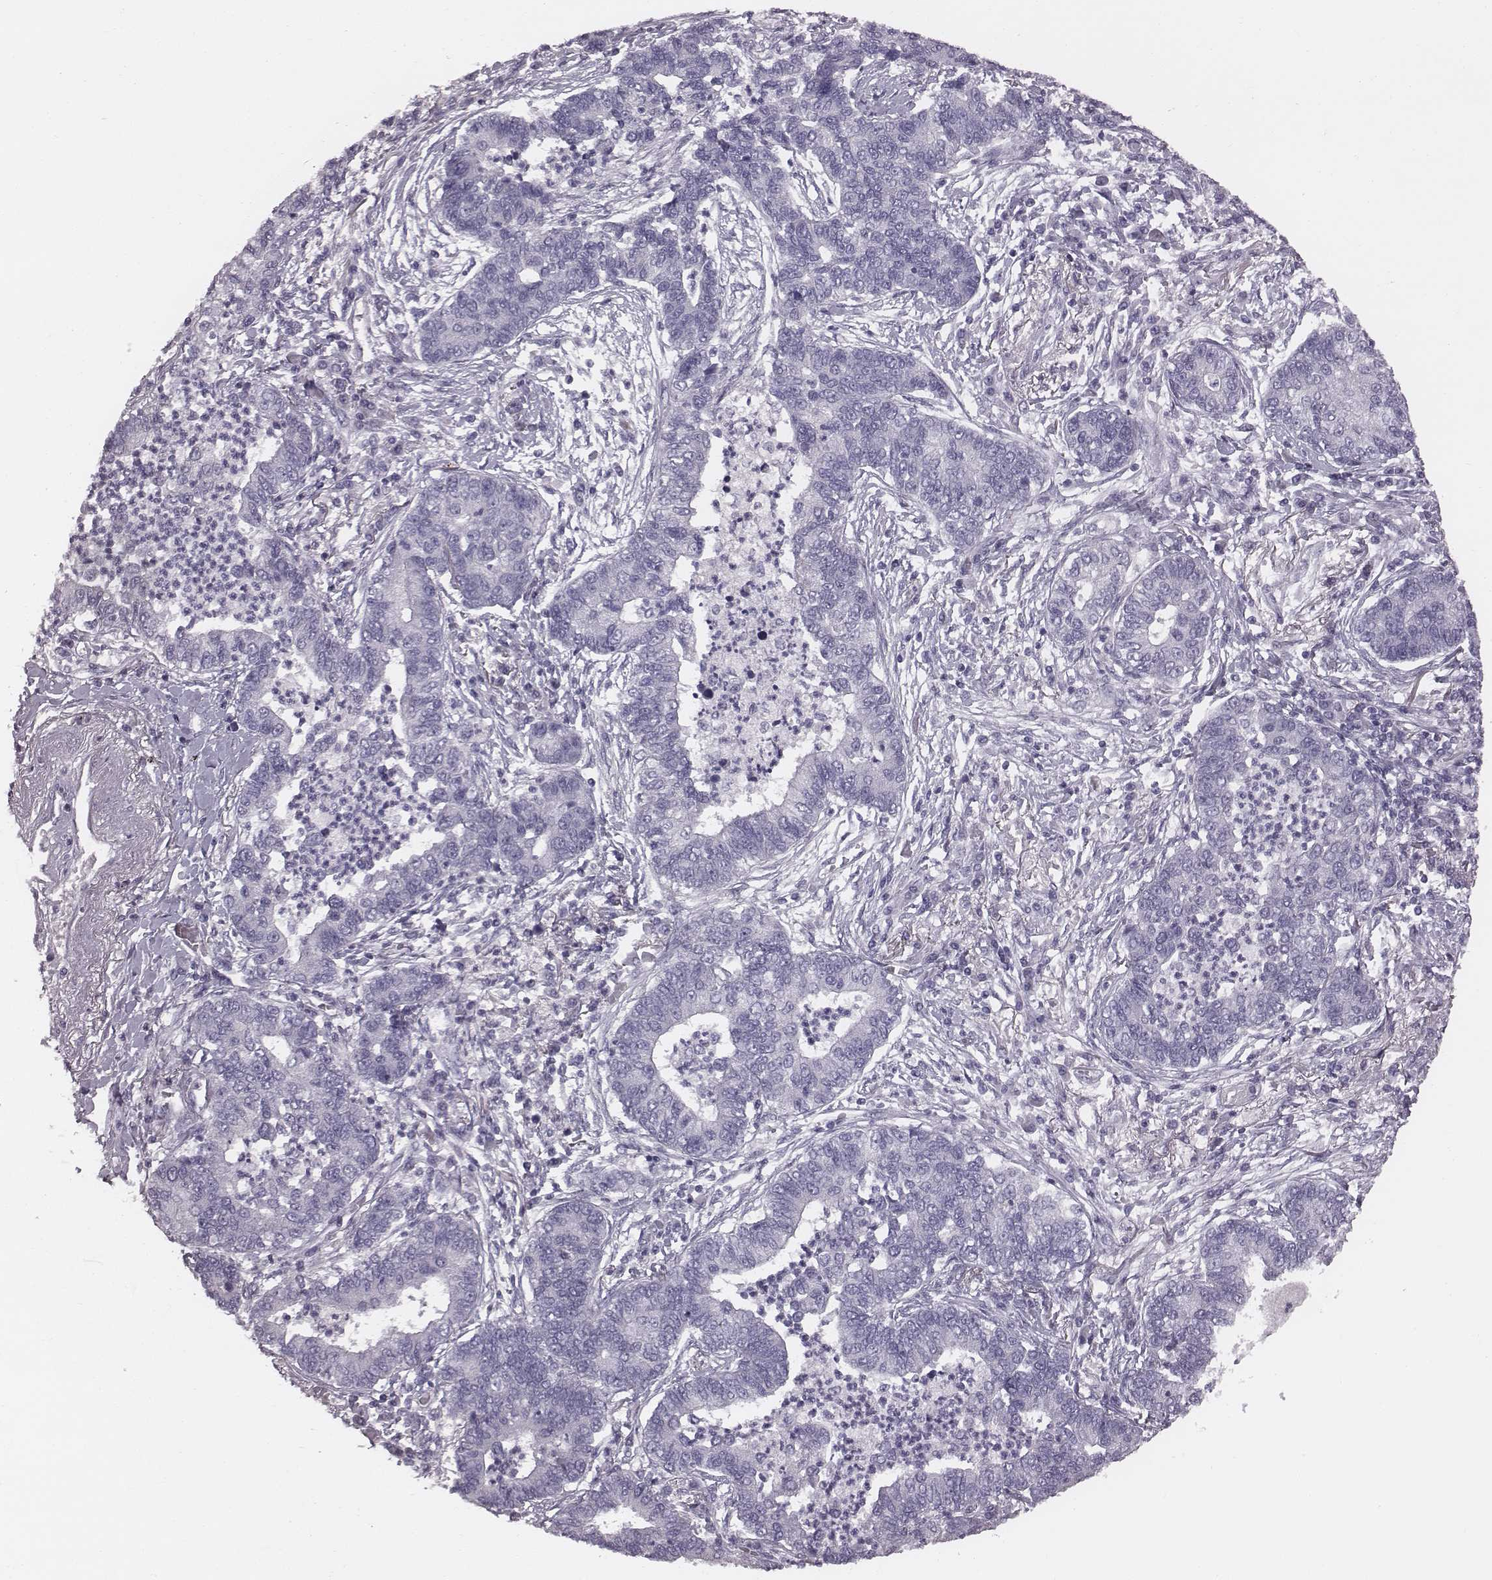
{"staining": {"intensity": "negative", "quantity": "none", "location": "none"}, "tissue": "lung cancer", "cell_type": "Tumor cells", "image_type": "cancer", "snomed": [{"axis": "morphology", "description": "Adenocarcinoma, NOS"}, {"axis": "topography", "description": "Lung"}], "caption": "Lung cancer stained for a protein using IHC exhibits no positivity tumor cells.", "gene": "PDE8B", "patient": {"sex": "female", "age": 57}}